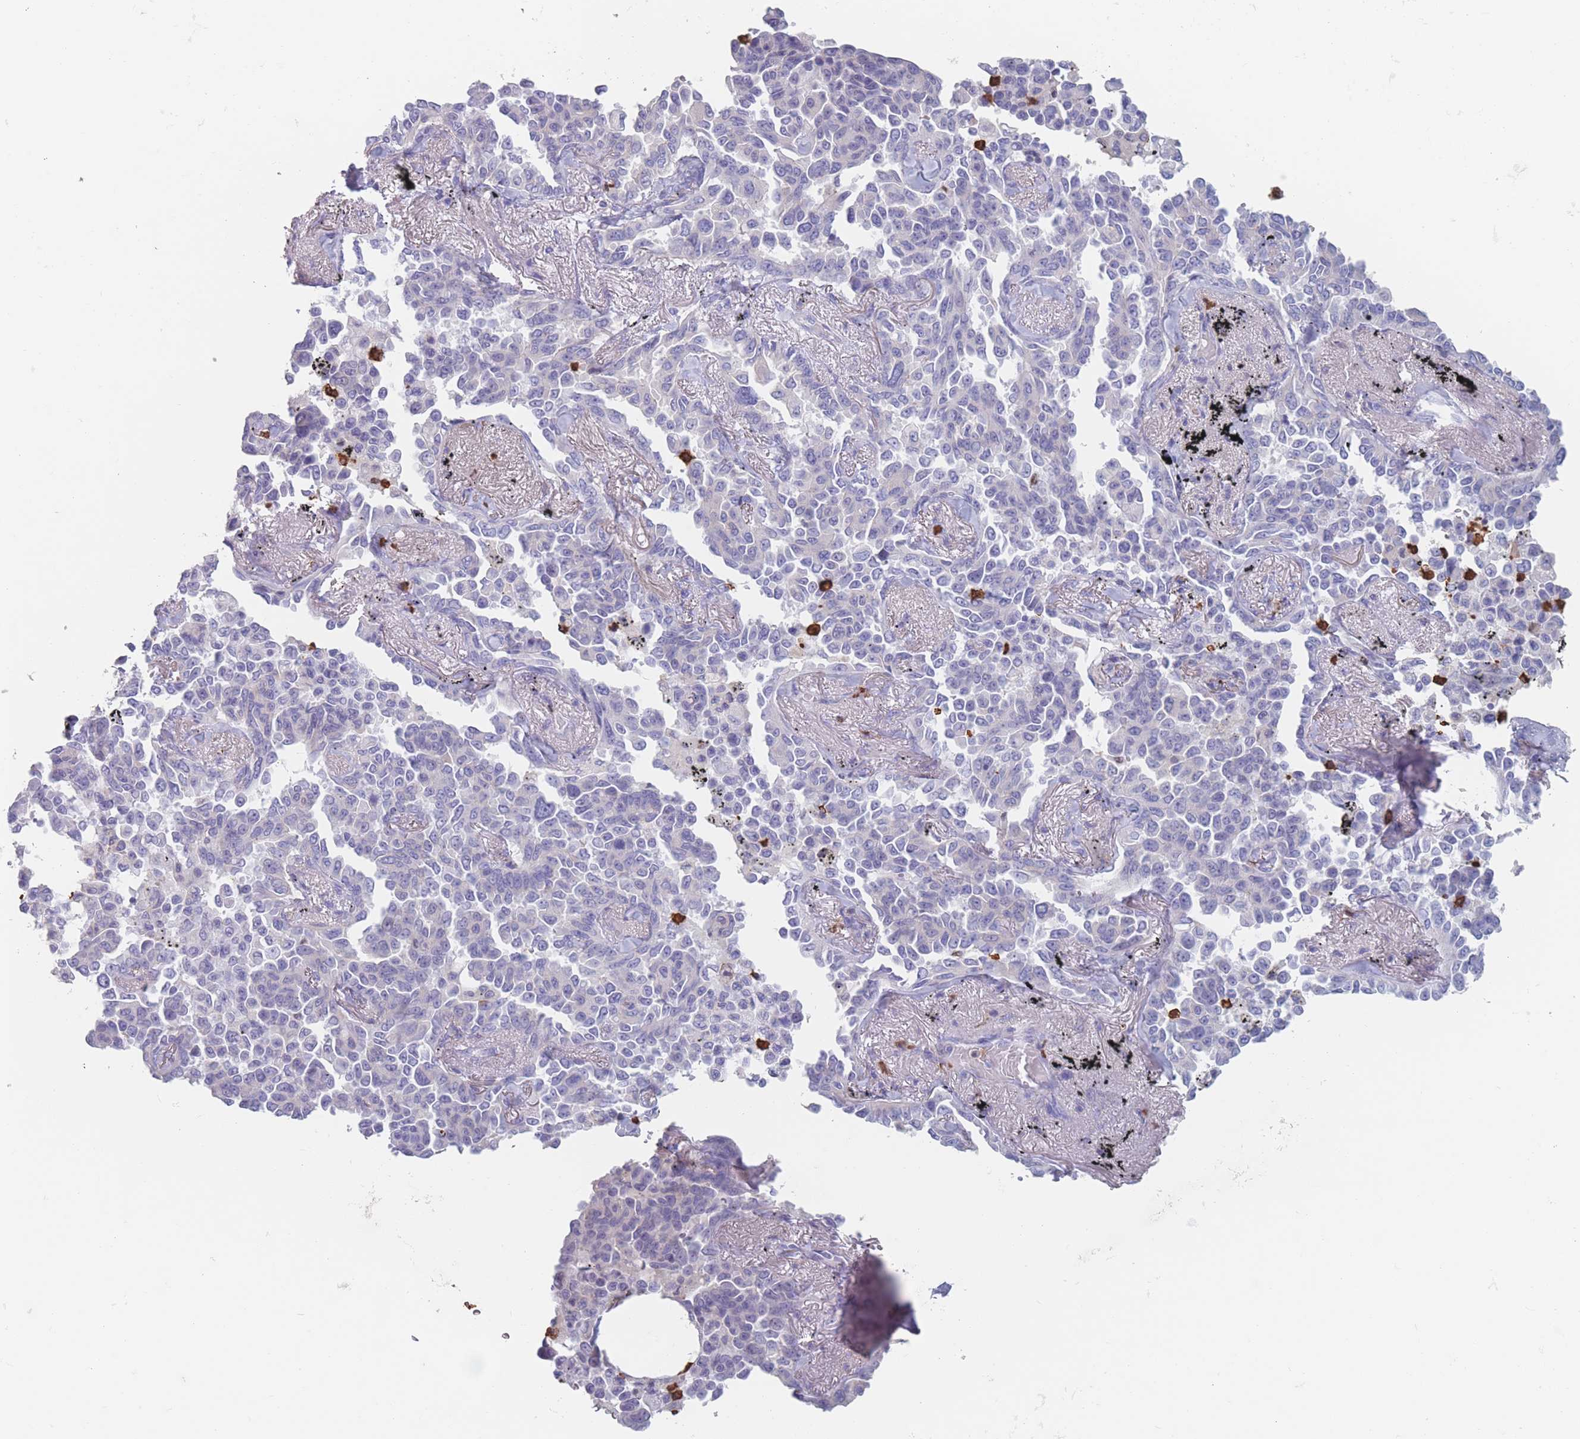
{"staining": {"intensity": "negative", "quantity": "none", "location": "none"}, "tissue": "lung cancer", "cell_type": "Tumor cells", "image_type": "cancer", "snomed": [{"axis": "morphology", "description": "Adenocarcinoma, NOS"}, {"axis": "topography", "description": "Lung"}], "caption": "This photomicrograph is of lung adenocarcinoma stained with immunohistochemistry (IHC) to label a protein in brown with the nuclei are counter-stained blue. There is no staining in tumor cells. (Immunohistochemistry, brightfield microscopy, high magnification).", "gene": "ATP1A3", "patient": {"sex": "female", "age": 67}}